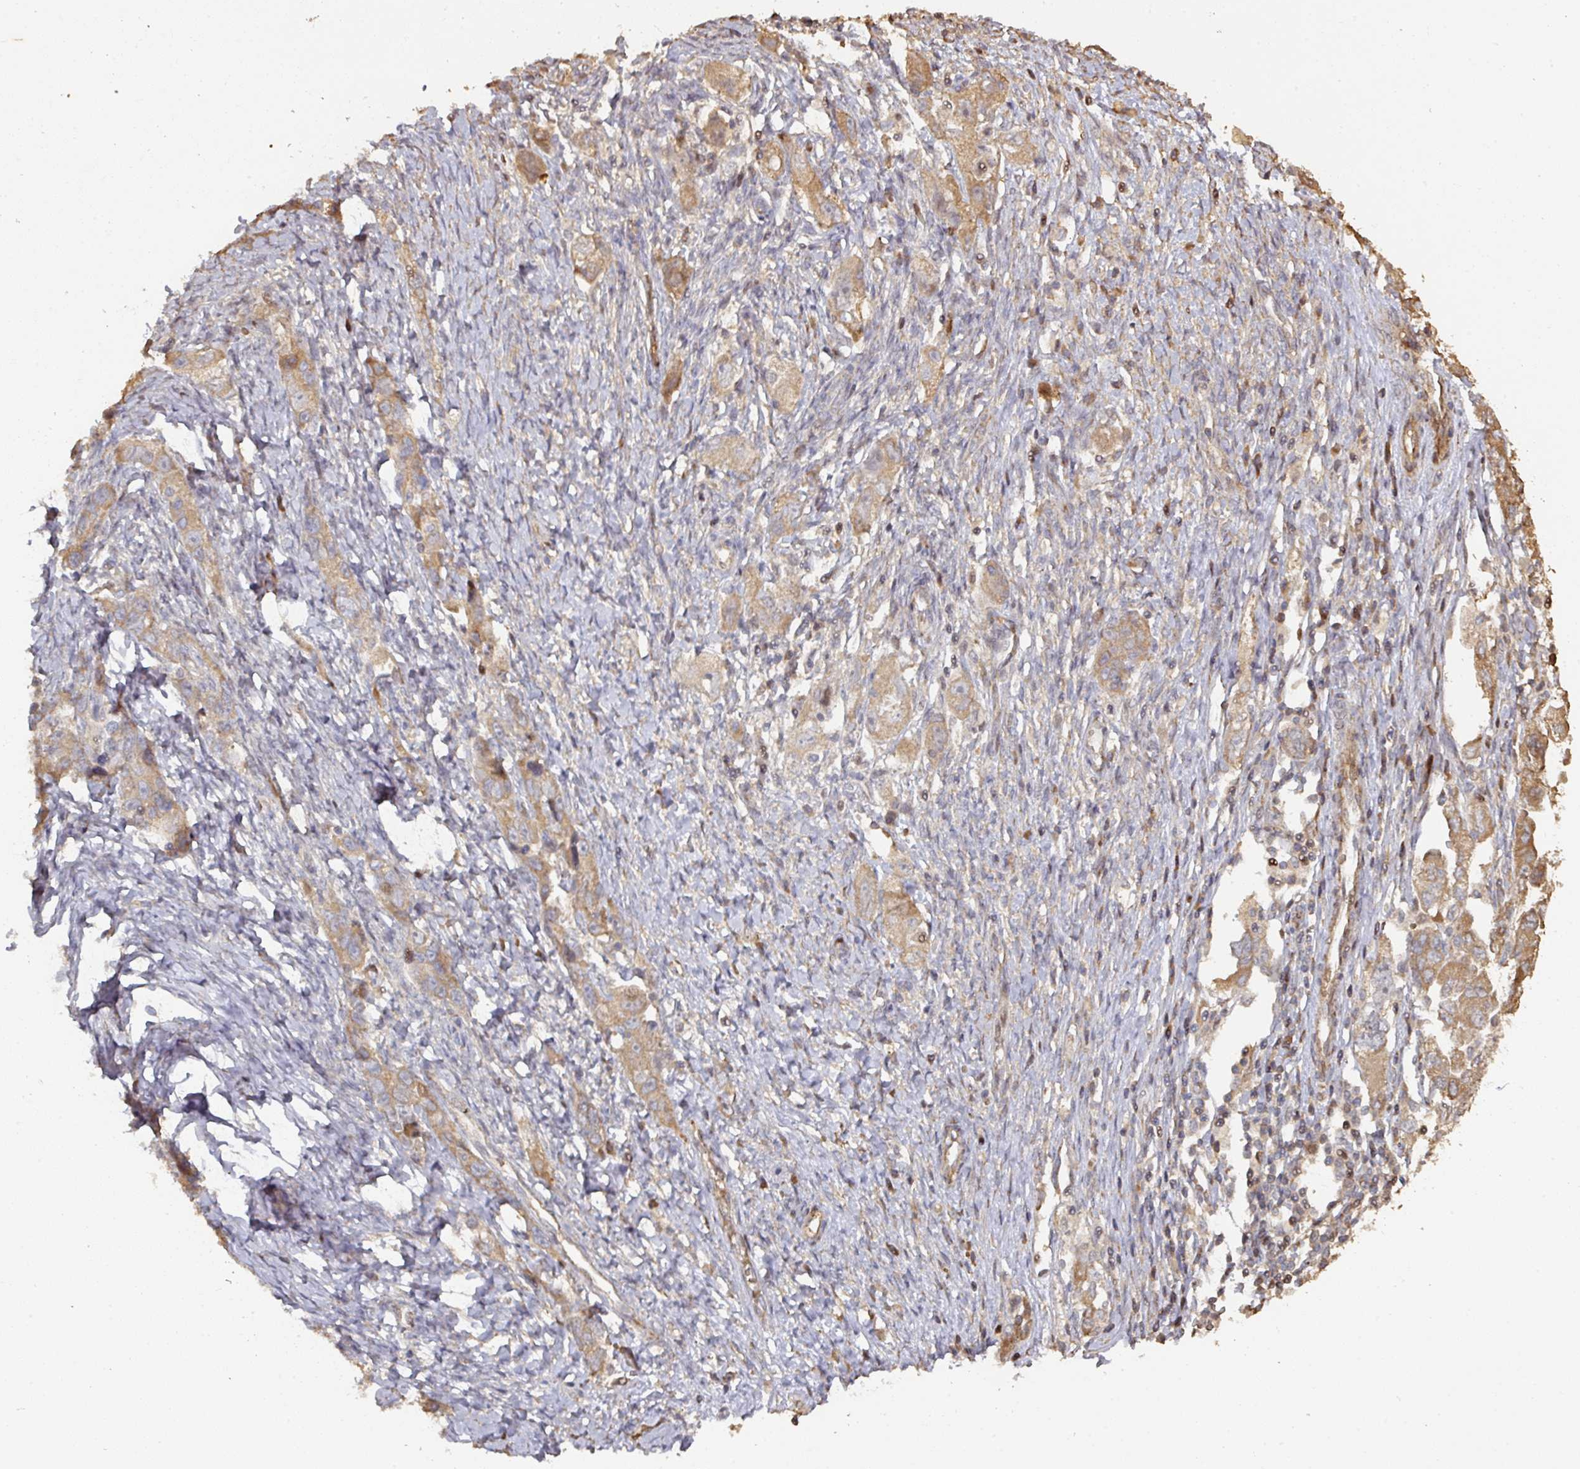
{"staining": {"intensity": "moderate", "quantity": ">75%", "location": "cytoplasmic/membranous"}, "tissue": "ovarian cancer", "cell_type": "Tumor cells", "image_type": "cancer", "snomed": [{"axis": "morphology", "description": "Carcinoma, NOS"}, {"axis": "morphology", "description": "Cystadenocarcinoma, serous, NOS"}, {"axis": "topography", "description": "Ovary"}], "caption": "The histopathology image reveals staining of ovarian carcinoma, revealing moderate cytoplasmic/membranous protein staining (brown color) within tumor cells.", "gene": "CA7", "patient": {"sex": "female", "age": 69}}